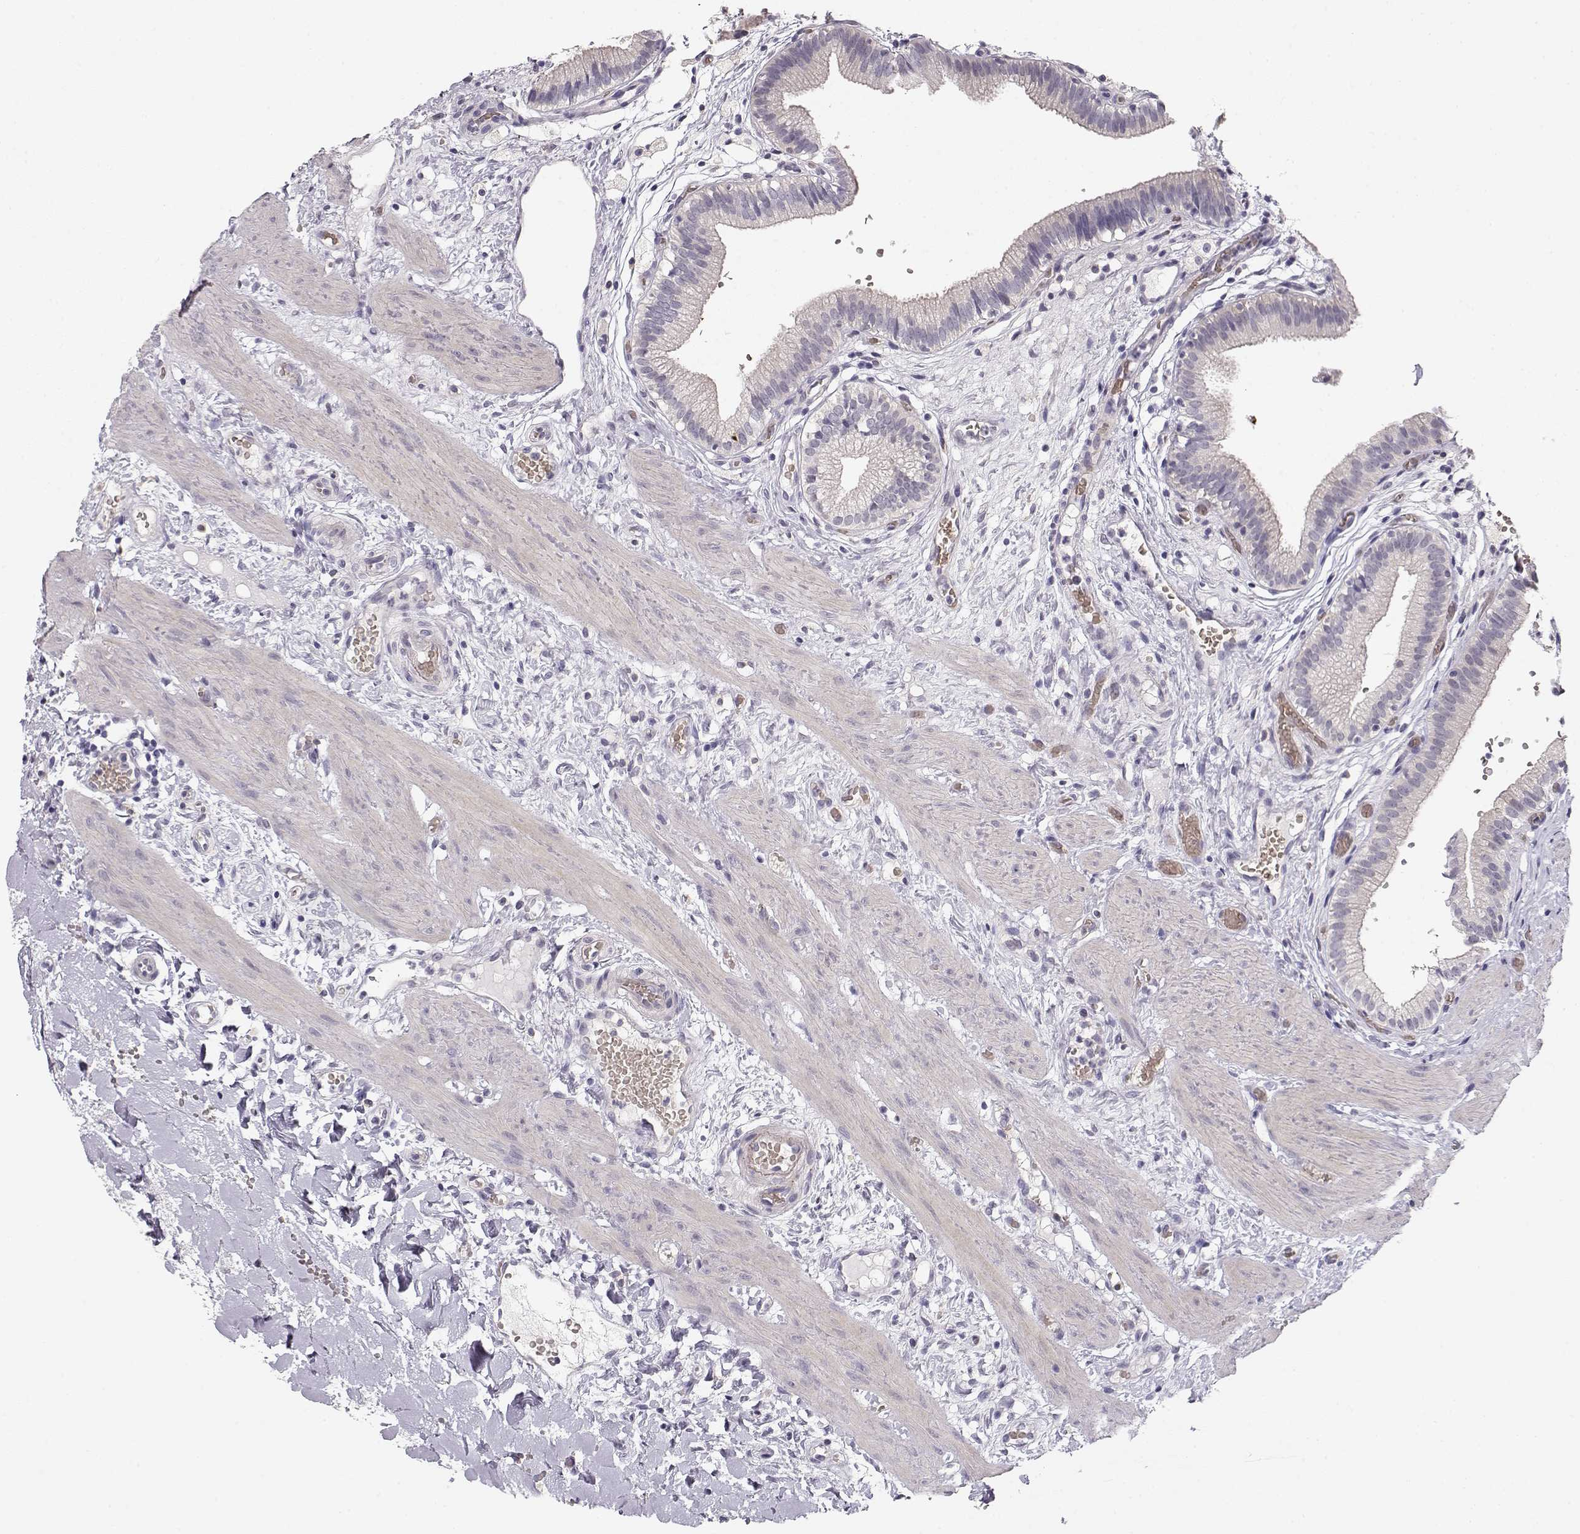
{"staining": {"intensity": "negative", "quantity": "none", "location": "none"}, "tissue": "gallbladder", "cell_type": "Glandular cells", "image_type": "normal", "snomed": [{"axis": "morphology", "description": "Normal tissue, NOS"}, {"axis": "topography", "description": "Gallbladder"}], "caption": "High magnification brightfield microscopy of unremarkable gallbladder stained with DAB (3,3'-diaminobenzidine) (brown) and counterstained with hematoxylin (blue): glandular cells show no significant staining.", "gene": "TTC26", "patient": {"sex": "female", "age": 24}}